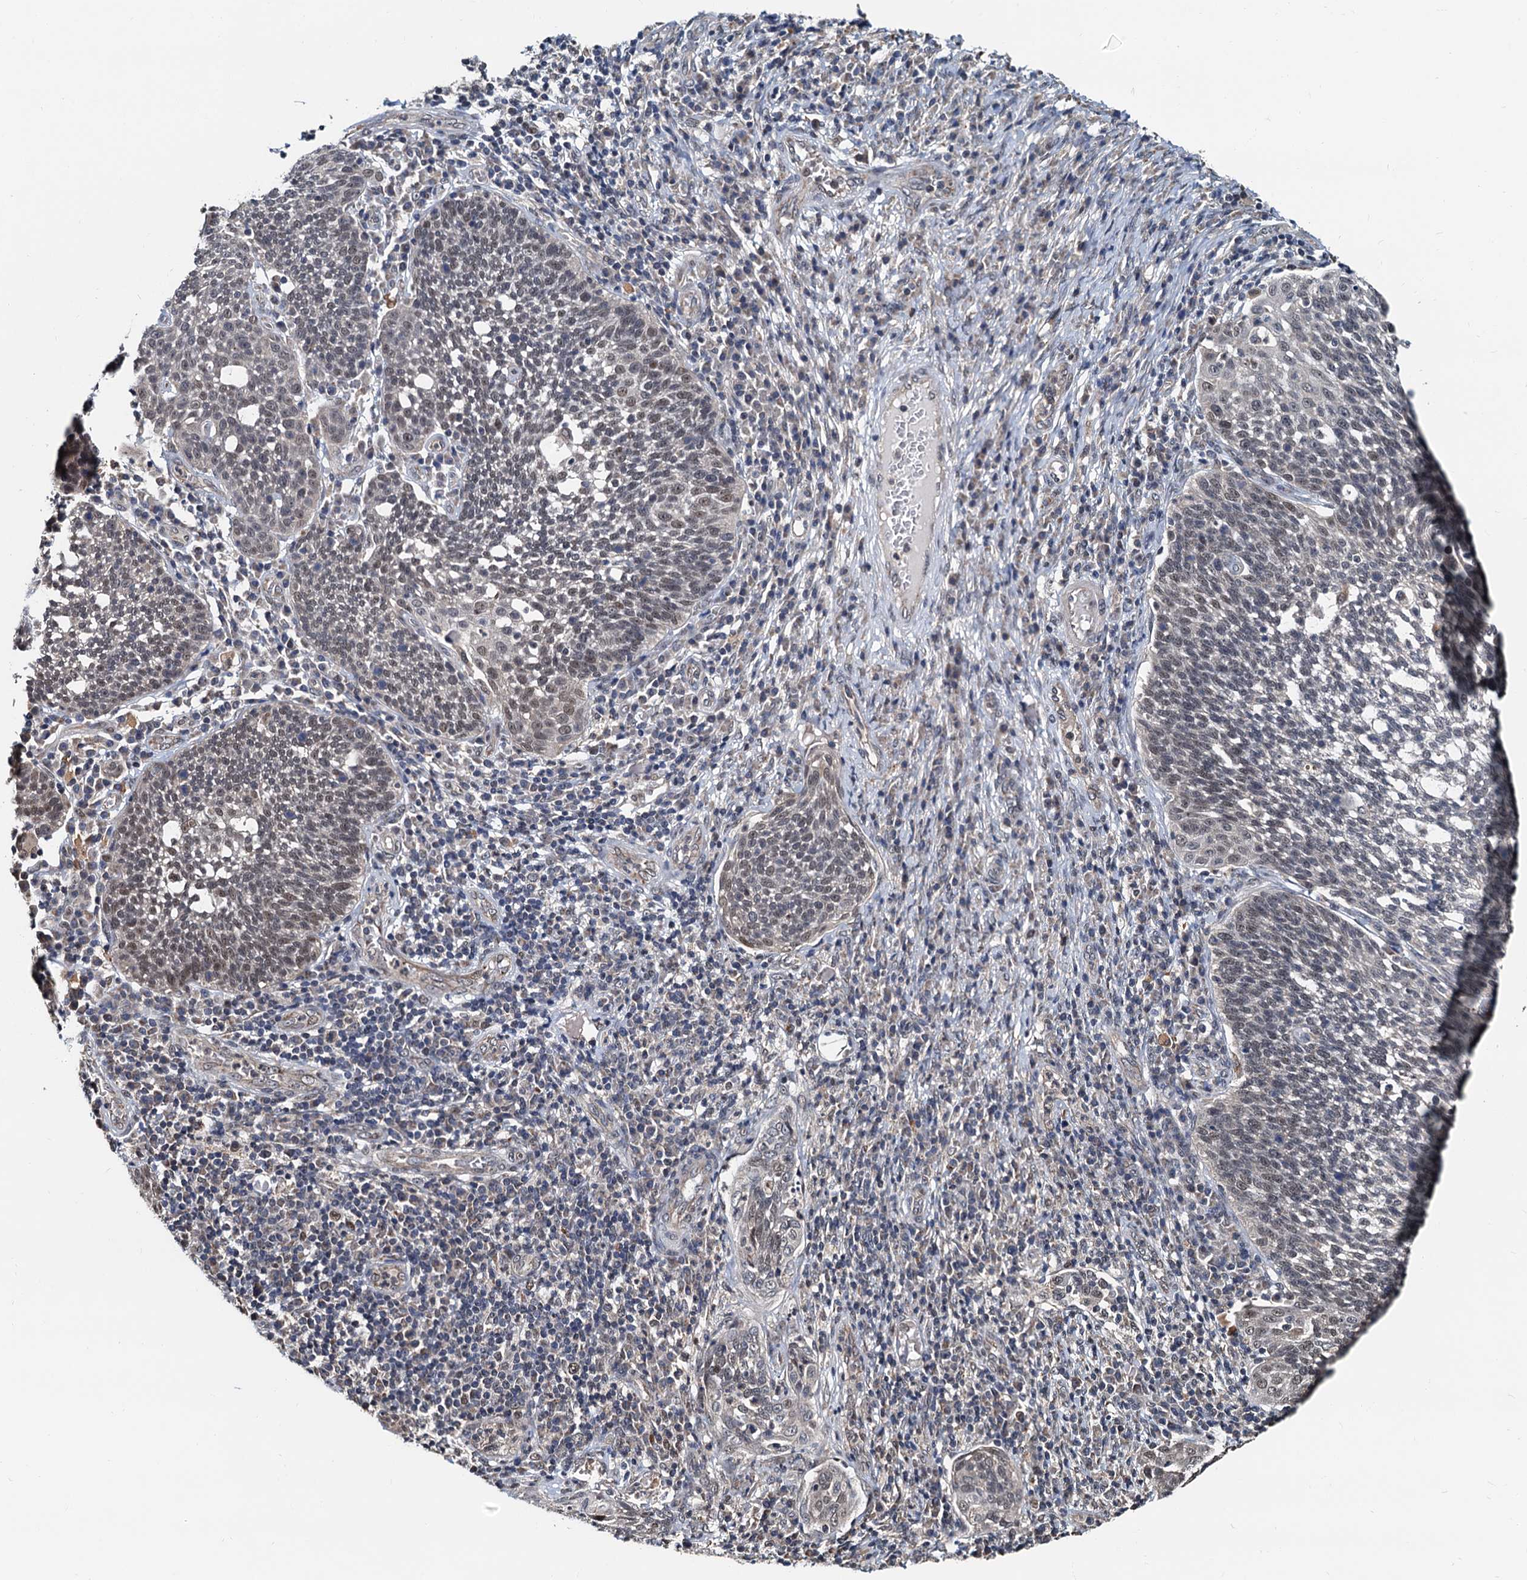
{"staining": {"intensity": "weak", "quantity": "25%-75%", "location": "nuclear"}, "tissue": "cervical cancer", "cell_type": "Tumor cells", "image_type": "cancer", "snomed": [{"axis": "morphology", "description": "Squamous cell carcinoma, NOS"}, {"axis": "topography", "description": "Cervix"}], "caption": "The image shows a brown stain indicating the presence of a protein in the nuclear of tumor cells in cervical cancer.", "gene": "MCMBP", "patient": {"sex": "female", "age": 34}}